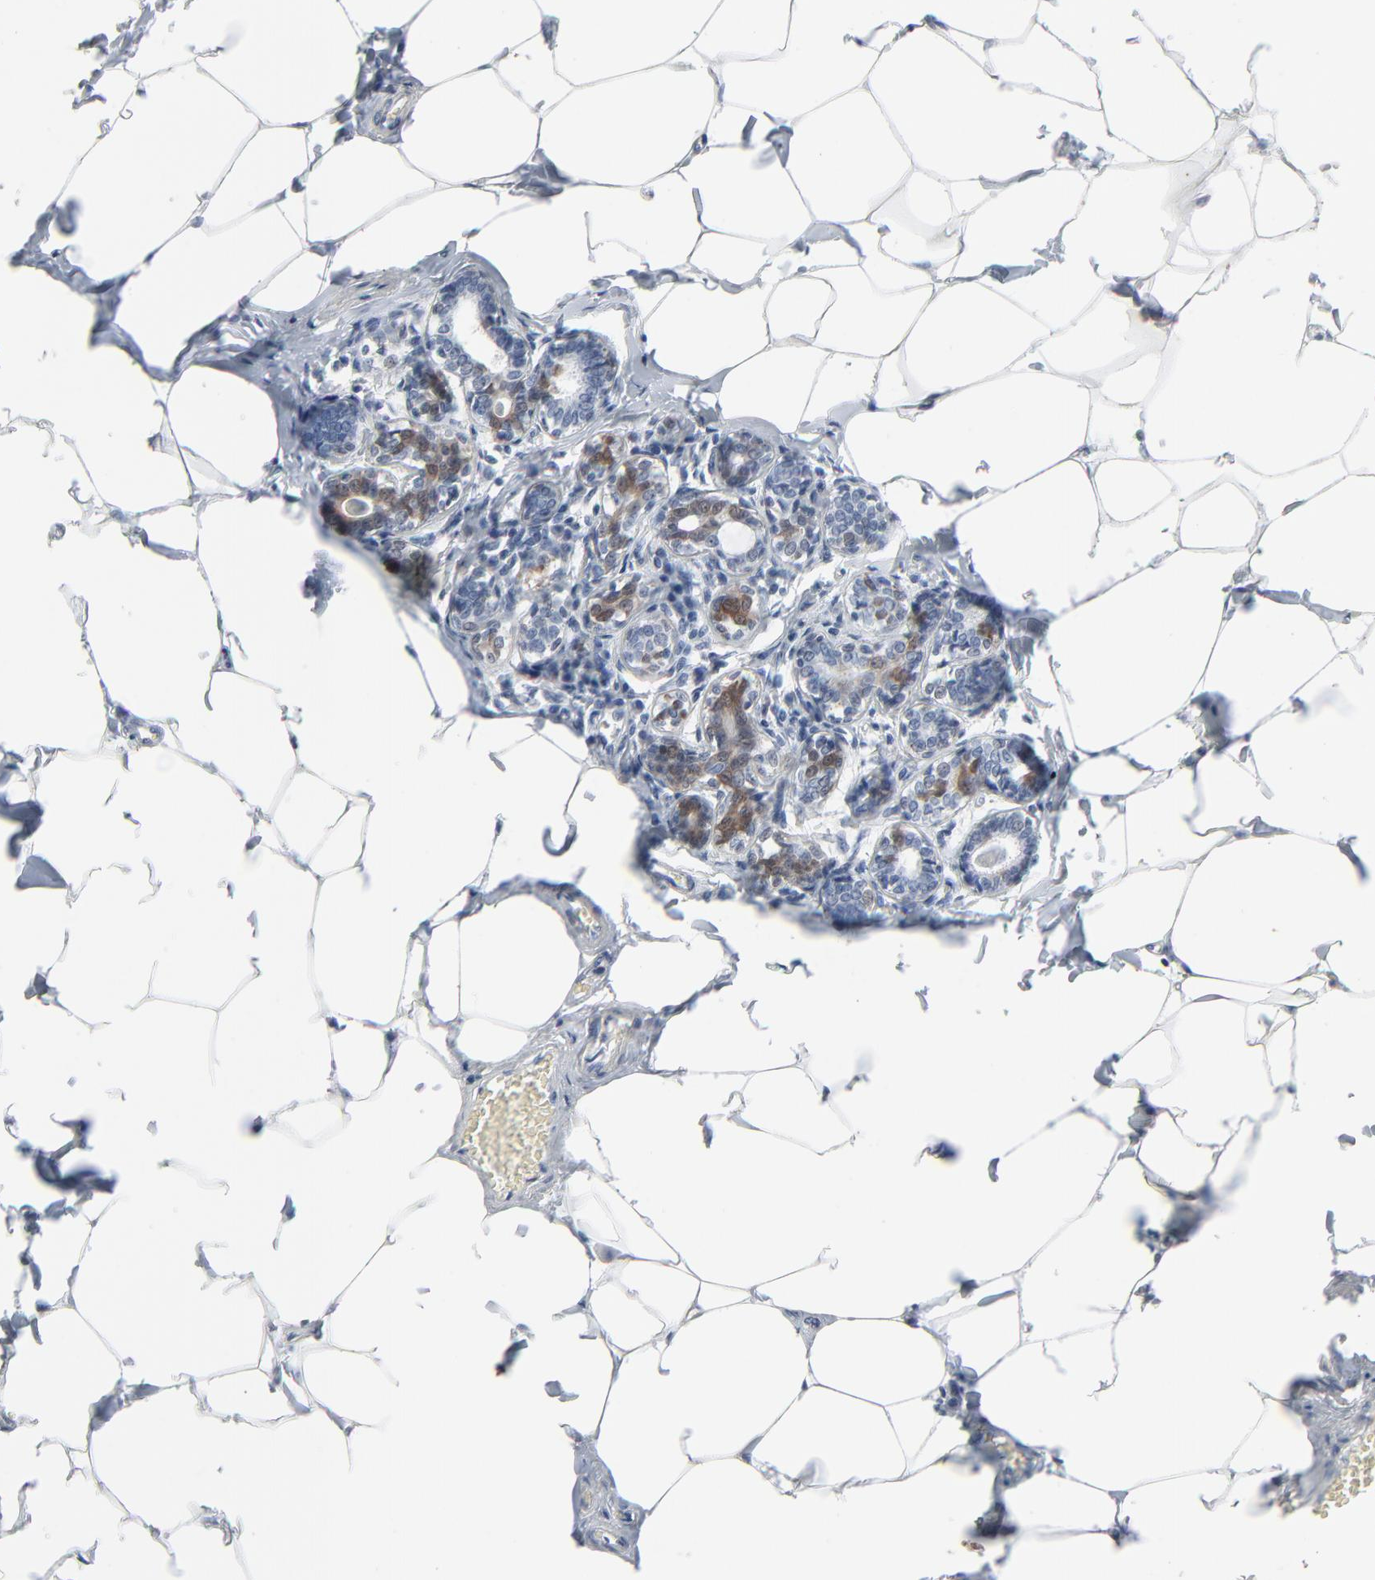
{"staining": {"intensity": "weak", "quantity": "25%-75%", "location": "cytoplasmic/membranous"}, "tissue": "breast cancer", "cell_type": "Tumor cells", "image_type": "cancer", "snomed": [{"axis": "morphology", "description": "Lobular carcinoma"}, {"axis": "topography", "description": "Breast"}], "caption": "A low amount of weak cytoplasmic/membranous positivity is appreciated in about 25%-75% of tumor cells in breast cancer tissue.", "gene": "PHGDH", "patient": {"sex": "female", "age": 51}}